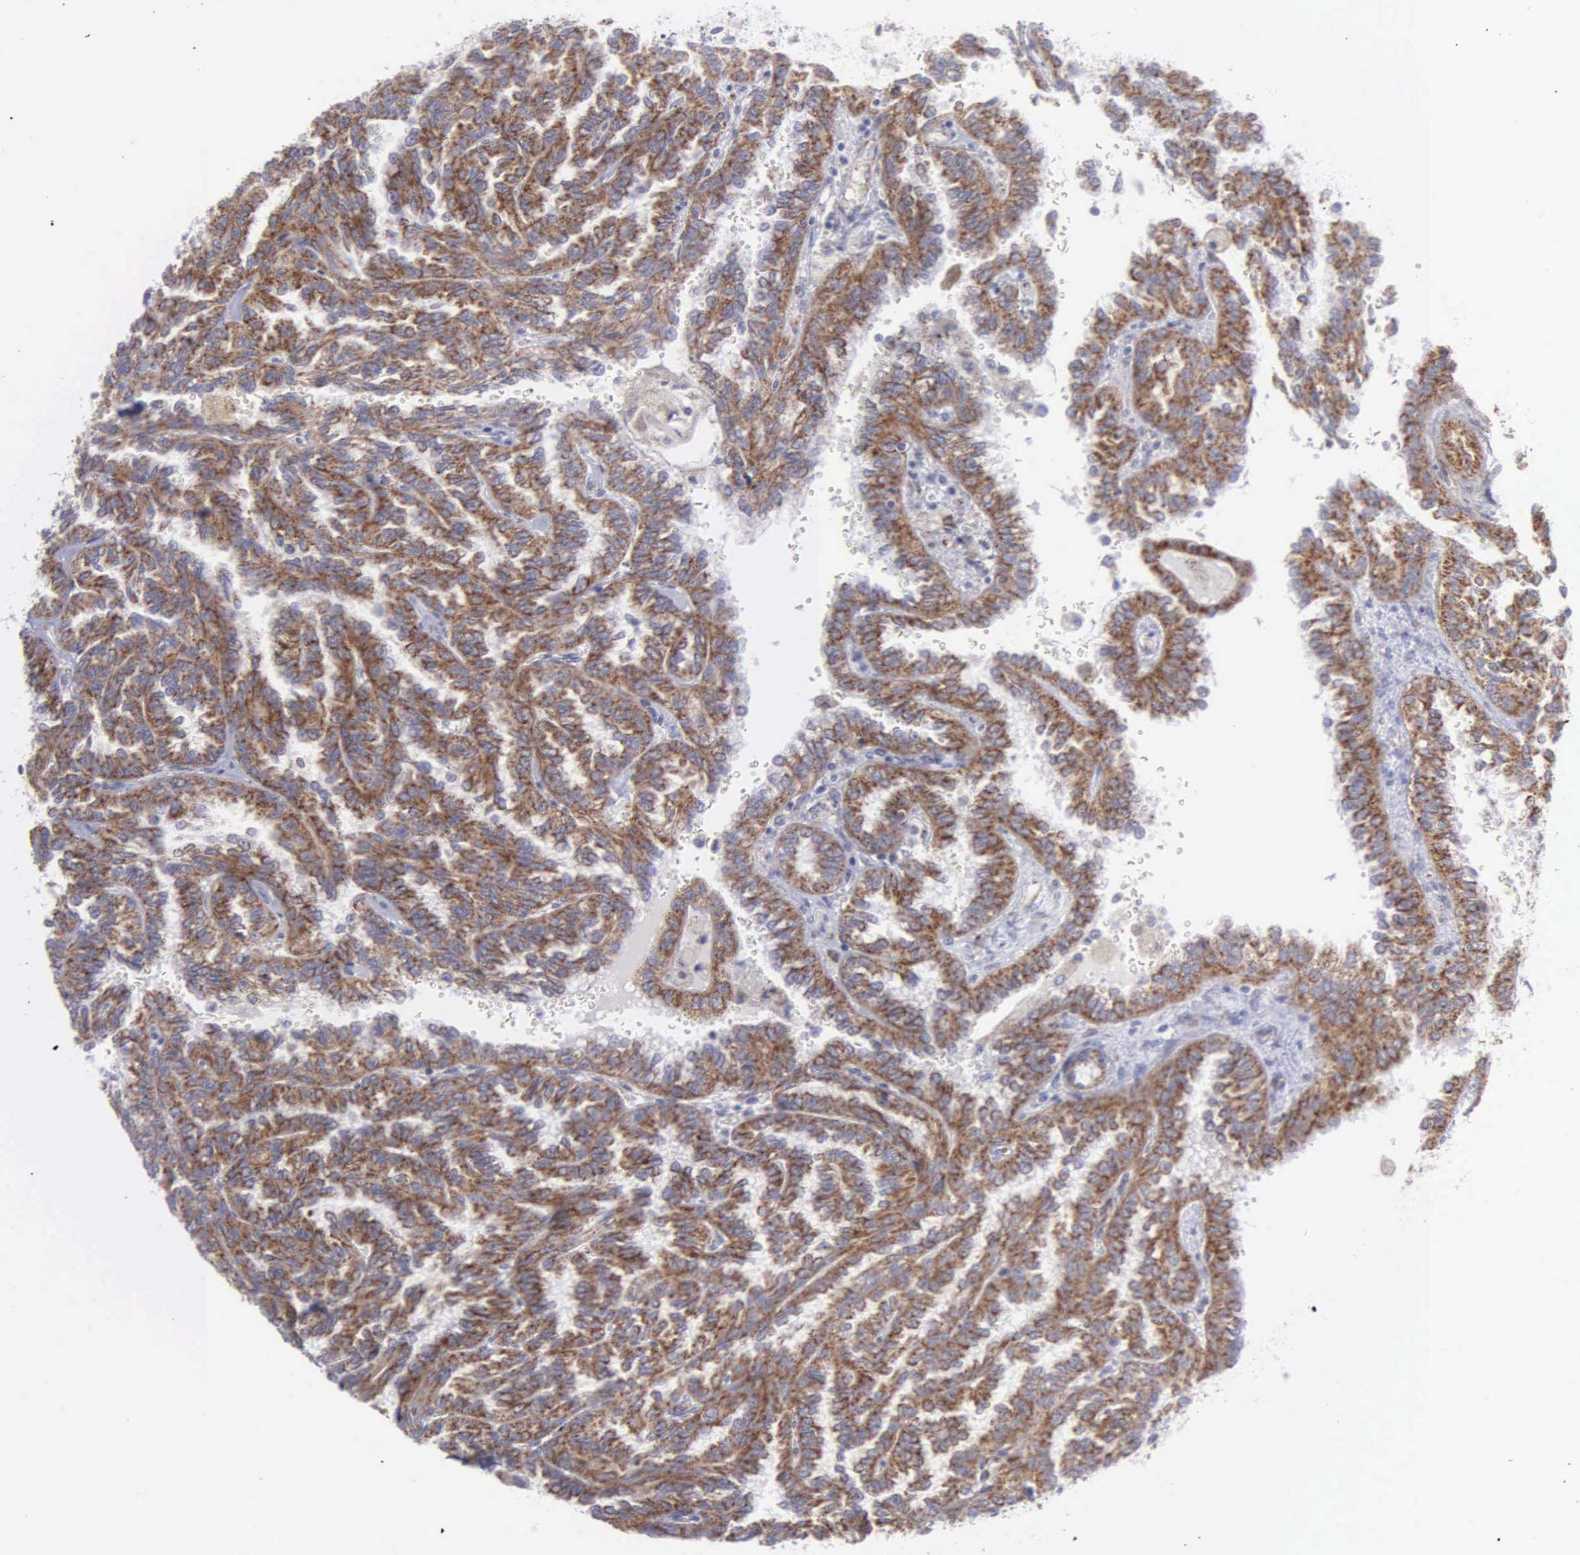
{"staining": {"intensity": "strong", "quantity": ">75%", "location": "cytoplasmic/membranous"}, "tissue": "renal cancer", "cell_type": "Tumor cells", "image_type": "cancer", "snomed": [{"axis": "morphology", "description": "Inflammation, NOS"}, {"axis": "morphology", "description": "Adenocarcinoma, NOS"}, {"axis": "topography", "description": "Kidney"}], "caption": "Adenocarcinoma (renal) stained with DAB (3,3'-diaminobenzidine) IHC shows high levels of strong cytoplasmic/membranous positivity in about >75% of tumor cells. (brown staining indicates protein expression, while blue staining denotes nuclei).", "gene": "SYNJ2BP", "patient": {"sex": "male", "age": 68}}